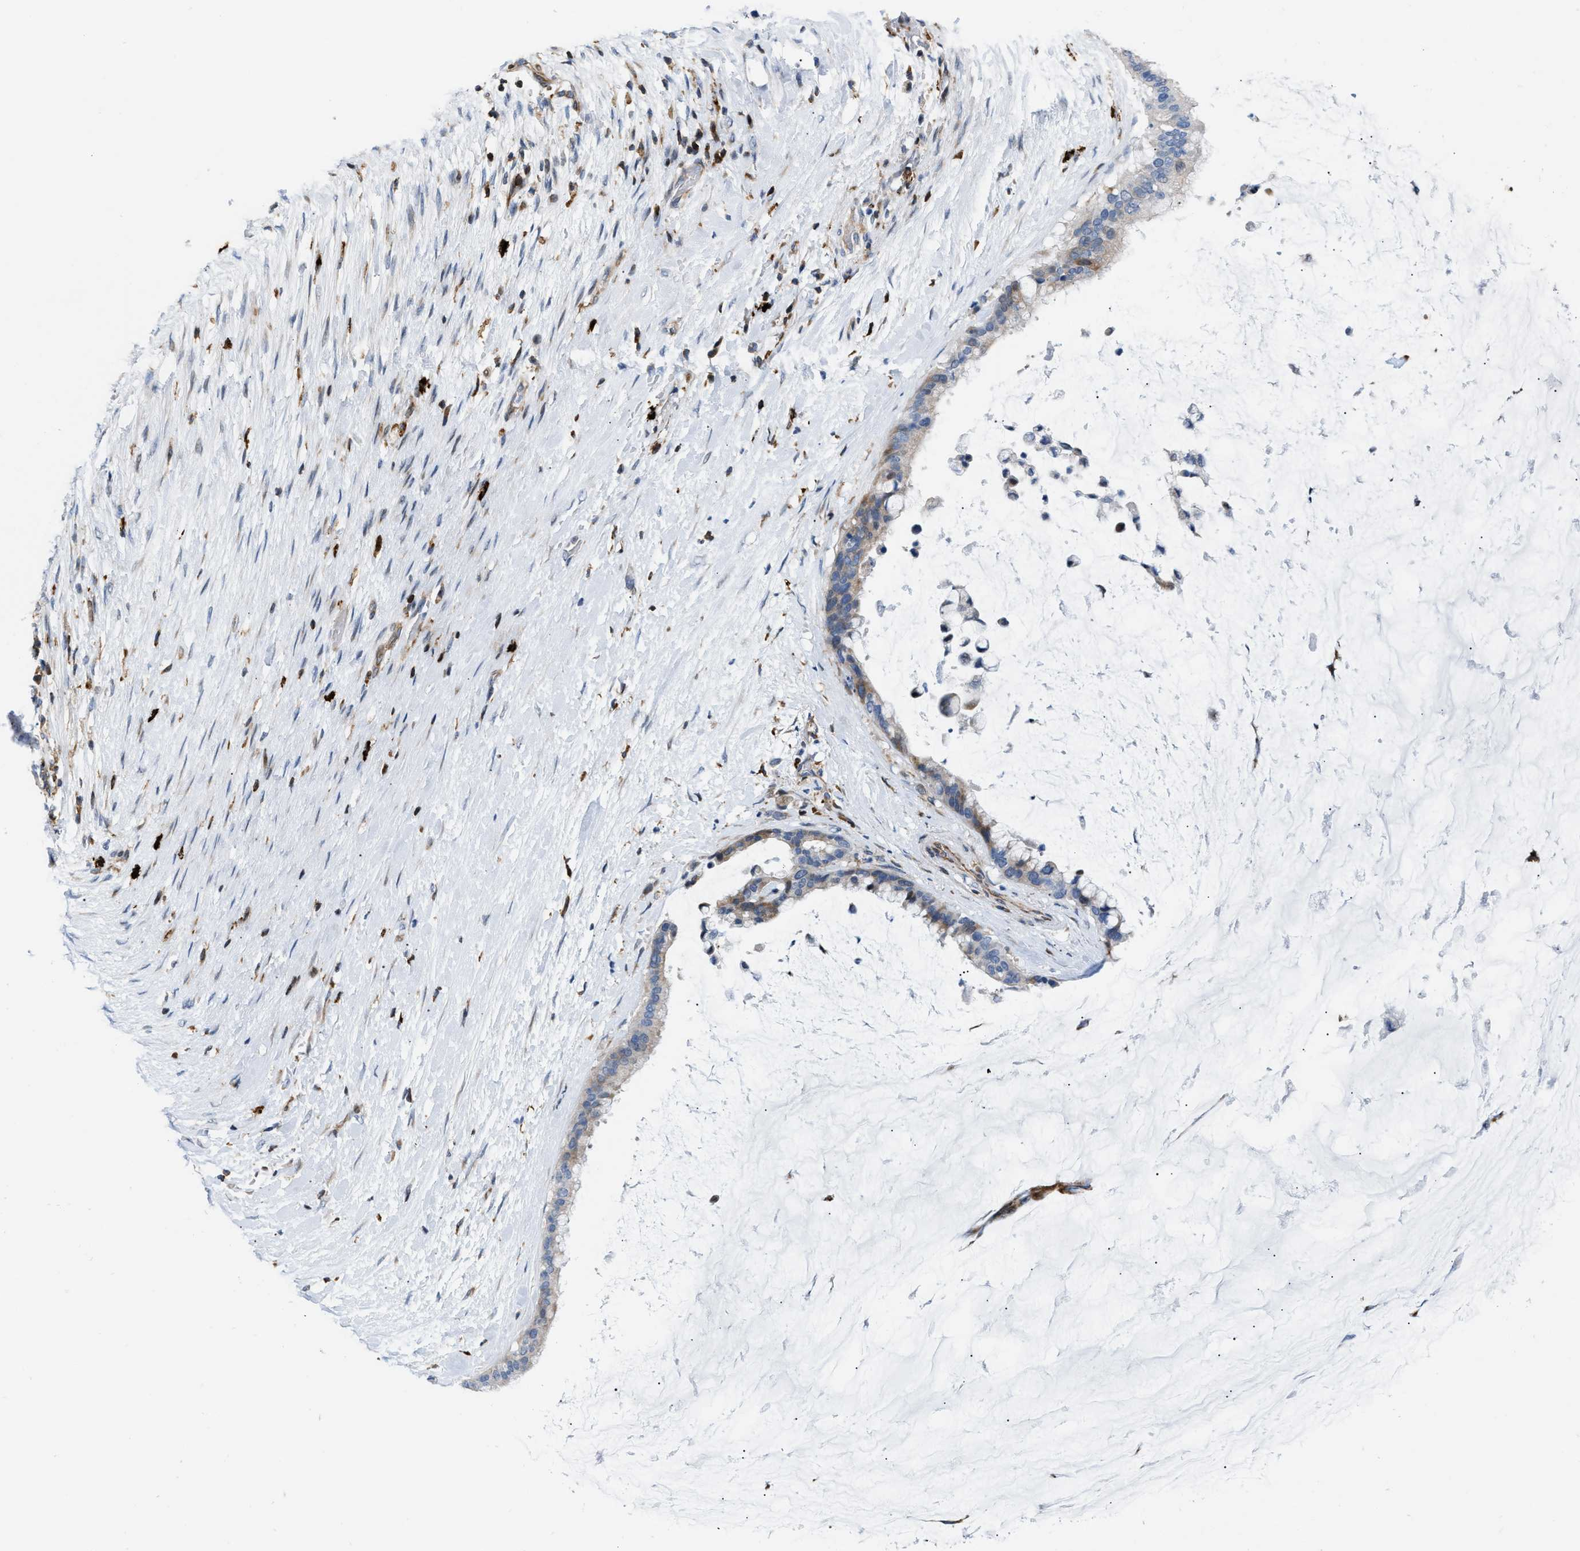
{"staining": {"intensity": "weak", "quantity": "<25%", "location": "cytoplasmic/membranous"}, "tissue": "pancreatic cancer", "cell_type": "Tumor cells", "image_type": "cancer", "snomed": [{"axis": "morphology", "description": "Adenocarcinoma, NOS"}, {"axis": "topography", "description": "Pancreas"}], "caption": "IHC photomicrograph of neoplastic tissue: pancreatic cancer (adenocarcinoma) stained with DAB demonstrates no significant protein staining in tumor cells. (Stains: DAB (3,3'-diaminobenzidine) IHC with hematoxylin counter stain, Microscopy: brightfield microscopy at high magnification).", "gene": "ATP9A", "patient": {"sex": "male", "age": 41}}